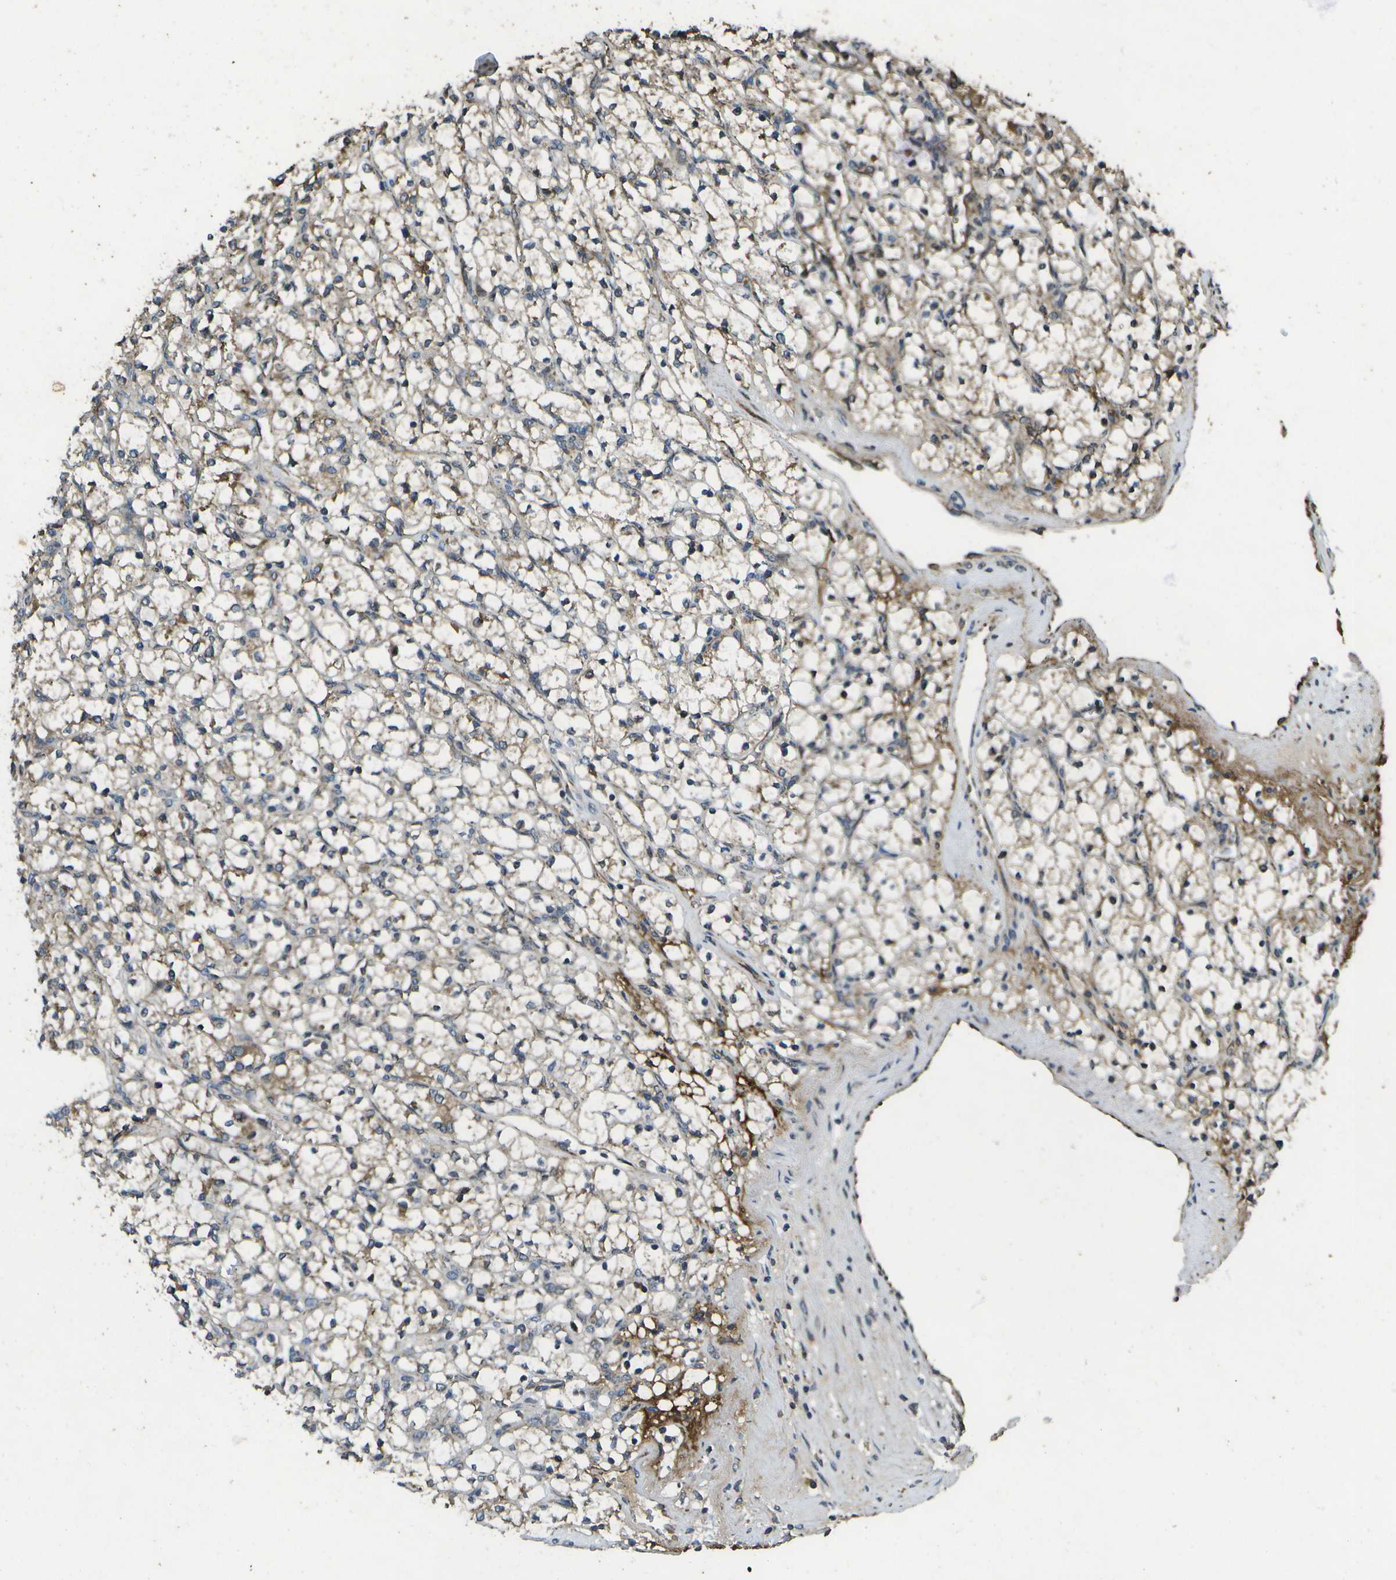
{"staining": {"intensity": "weak", "quantity": ">75%", "location": "cytoplasmic/membranous"}, "tissue": "renal cancer", "cell_type": "Tumor cells", "image_type": "cancer", "snomed": [{"axis": "morphology", "description": "Adenocarcinoma, NOS"}, {"axis": "topography", "description": "Kidney"}], "caption": "High-power microscopy captured an immunohistochemistry (IHC) histopathology image of renal adenocarcinoma, revealing weak cytoplasmic/membranous staining in approximately >75% of tumor cells.", "gene": "HFE", "patient": {"sex": "female", "age": 69}}